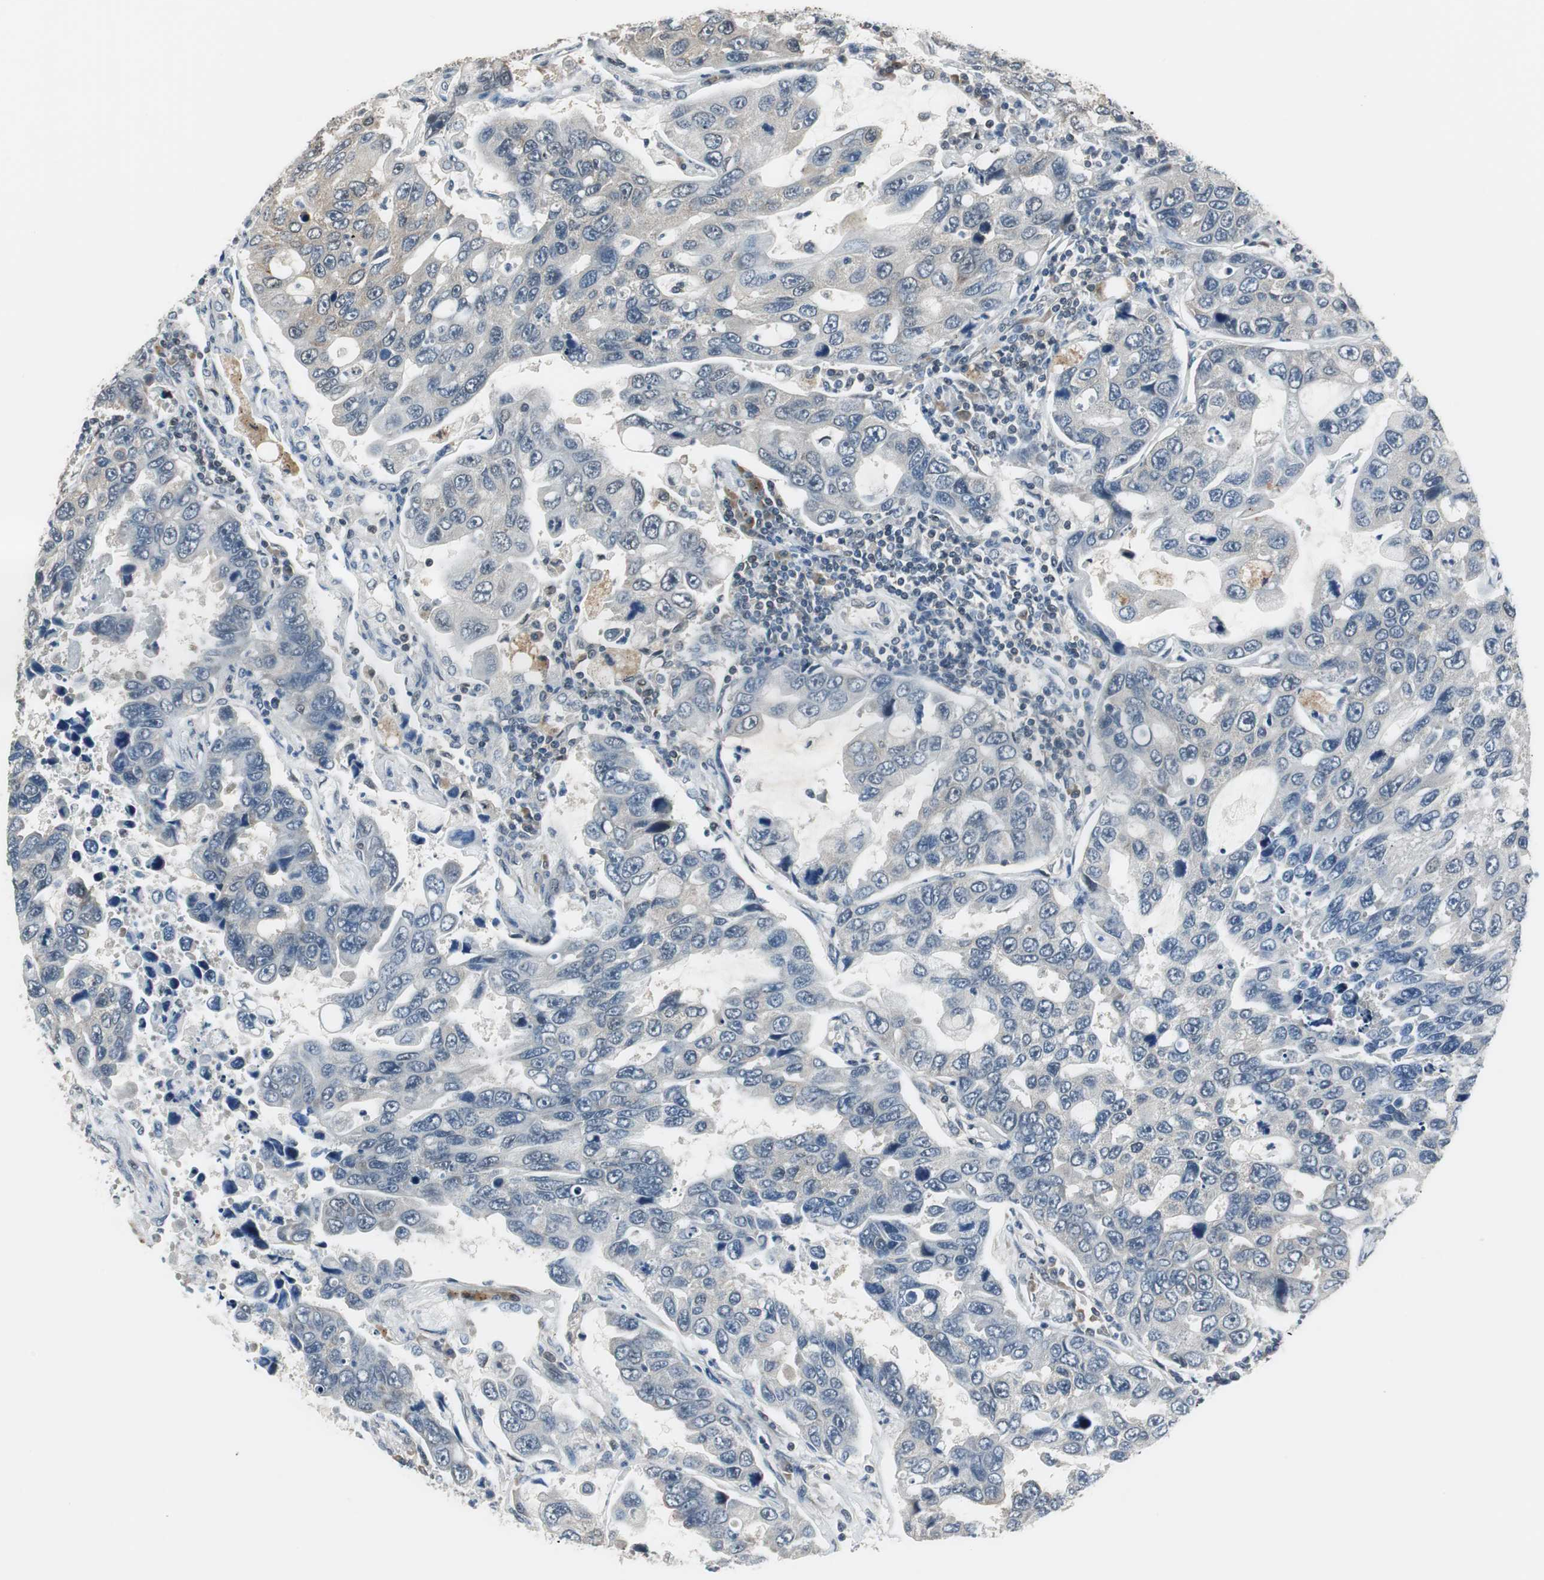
{"staining": {"intensity": "negative", "quantity": "none", "location": "none"}, "tissue": "lung cancer", "cell_type": "Tumor cells", "image_type": "cancer", "snomed": [{"axis": "morphology", "description": "Adenocarcinoma, NOS"}, {"axis": "topography", "description": "Lung"}], "caption": "DAB immunohistochemical staining of human lung adenocarcinoma displays no significant staining in tumor cells.", "gene": "MAFB", "patient": {"sex": "male", "age": 64}}